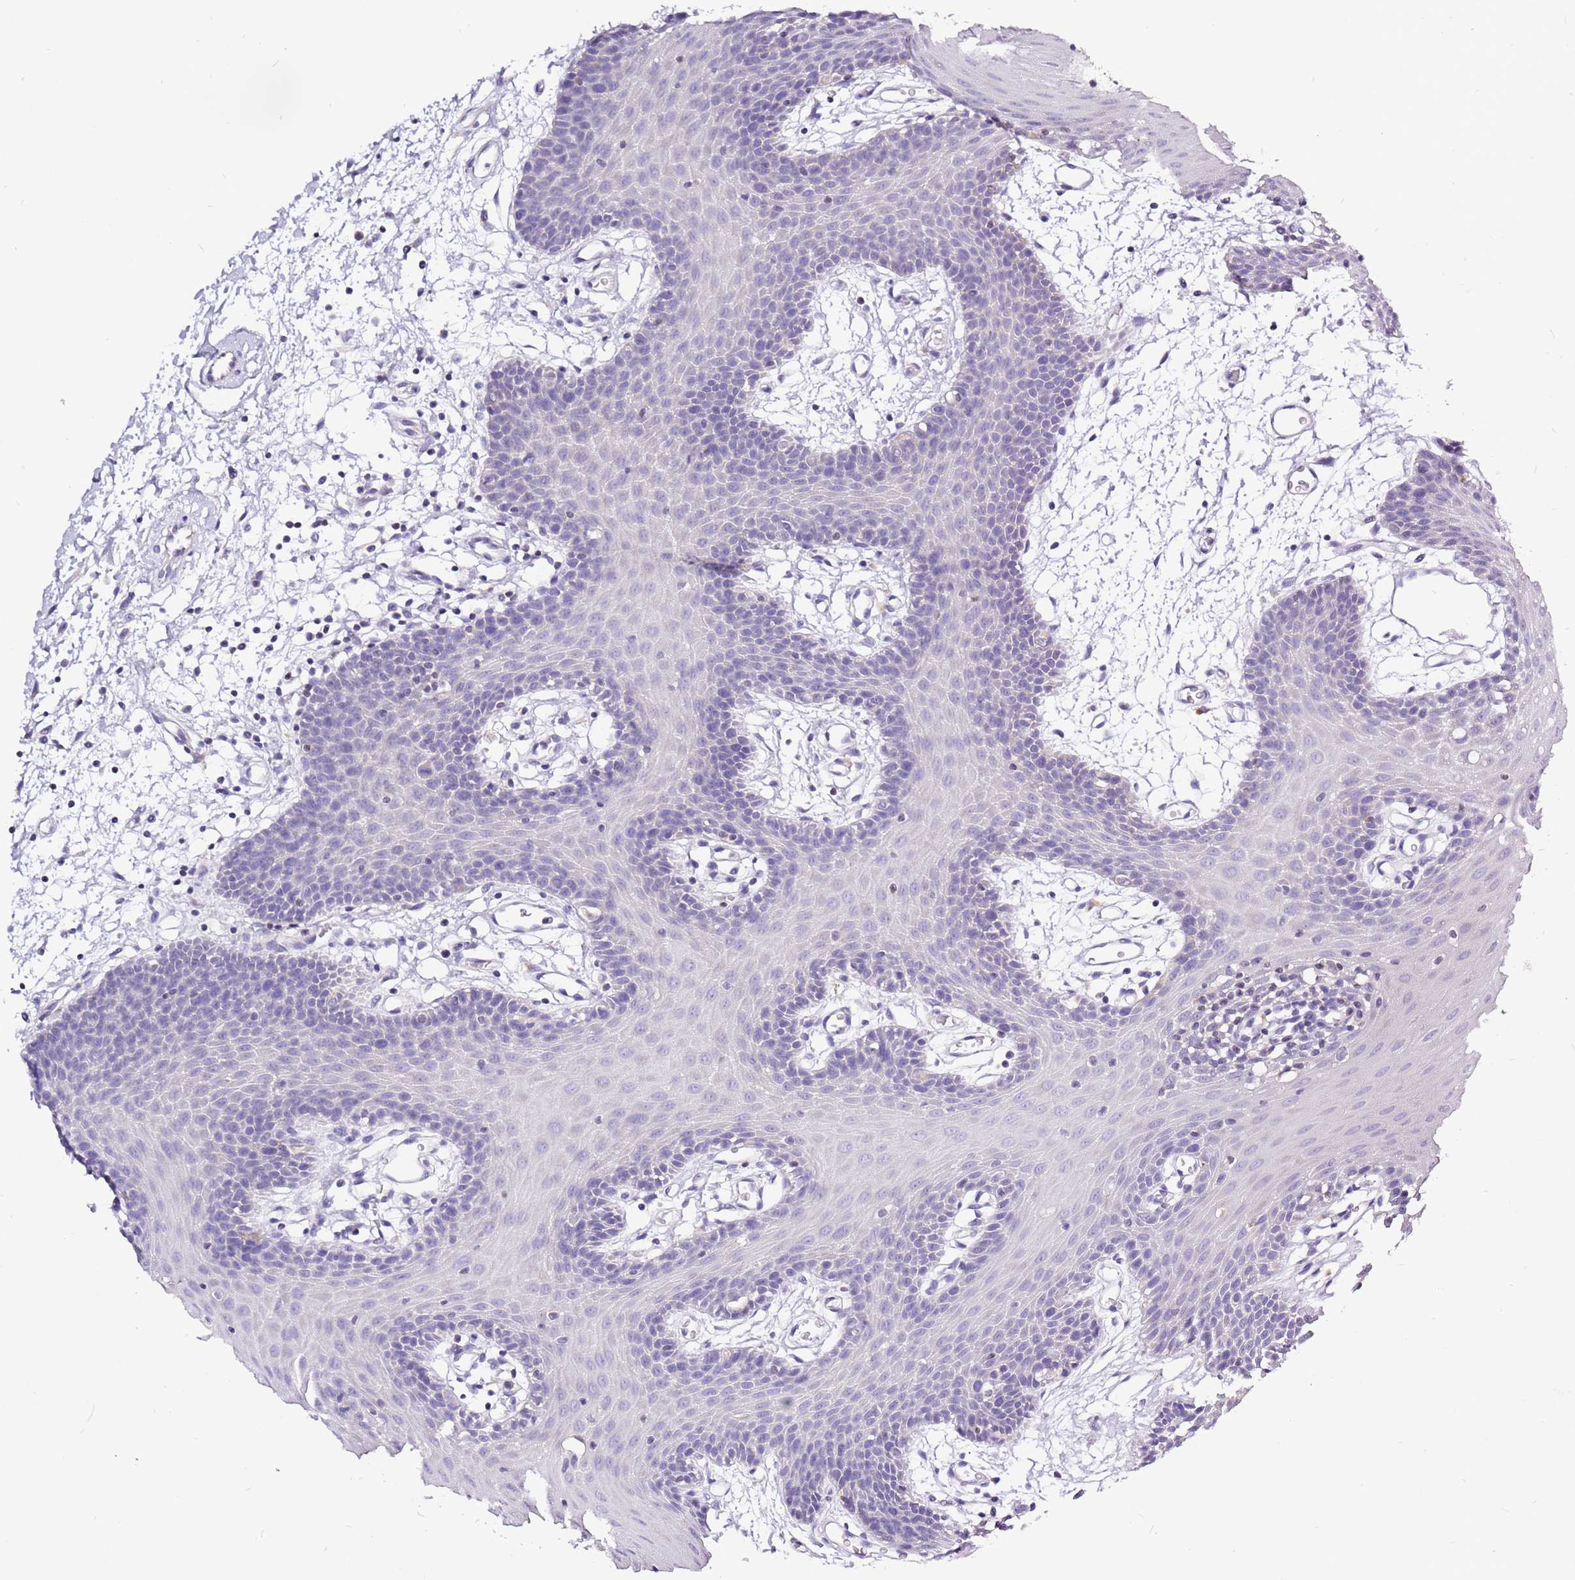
{"staining": {"intensity": "negative", "quantity": "none", "location": "none"}, "tissue": "oral mucosa", "cell_type": "Squamous epithelial cells", "image_type": "normal", "snomed": [{"axis": "morphology", "description": "Normal tissue, NOS"}, {"axis": "topography", "description": "Skeletal muscle"}, {"axis": "topography", "description": "Oral tissue"}, {"axis": "topography", "description": "Salivary gland"}, {"axis": "topography", "description": "Peripheral nerve tissue"}], "caption": "High magnification brightfield microscopy of benign oral mucosa stained with DAB (3,3'-diaminobenzidine) (brown) and counterstained with hematoxylin (blue): squamous epithelial cells show no significant staining. (Stains: DAB immunohistochemistry with hematoxylin counter stain, Microscopy: brightfield microscopy at high magnification).", "gene": "GLCE", "patient": {"sex": "male", "age": 54}}